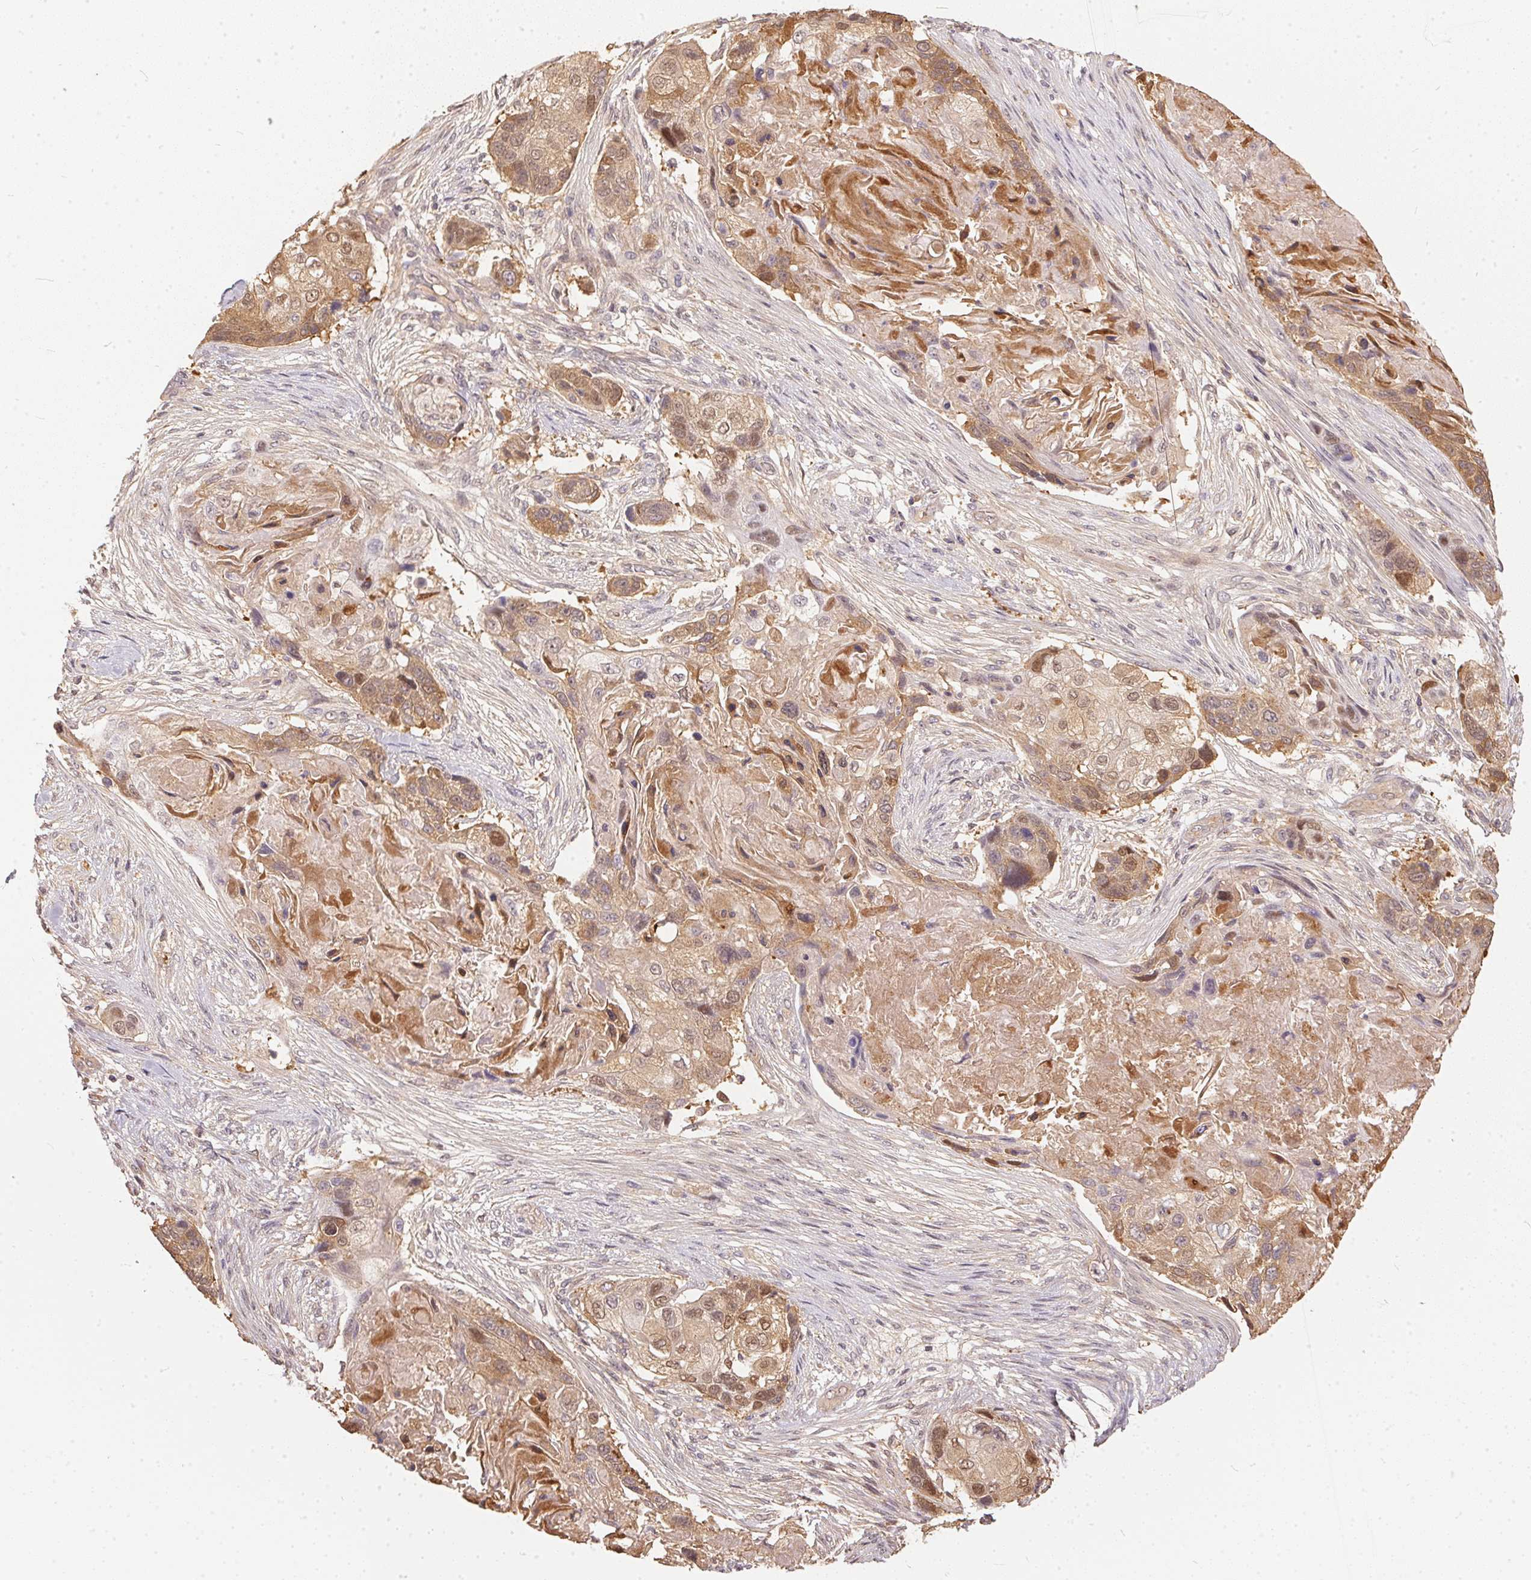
{"staining": {"intensity": "moderate", "quantity": ">75%", "location": "cytoplasmic/membranous,nuclear"}, "tissue": "lung cancer", "cell_type": "Tumor cells", "image_type": "cancer", "snomed": [{"axis": "morphology", "description": "Squamous cell carcinoma, NOS"}, {"axis": "topography", "description": "Lung"}], "caption": "Protein expression analysis of lung squamous cell carcinoma displays moderate cytoplasmic/membranous and nuclear expression in approximately >75% of tumor cells.", "gene": "BLMH", "patient": {"sex": "male", "age": 69}}